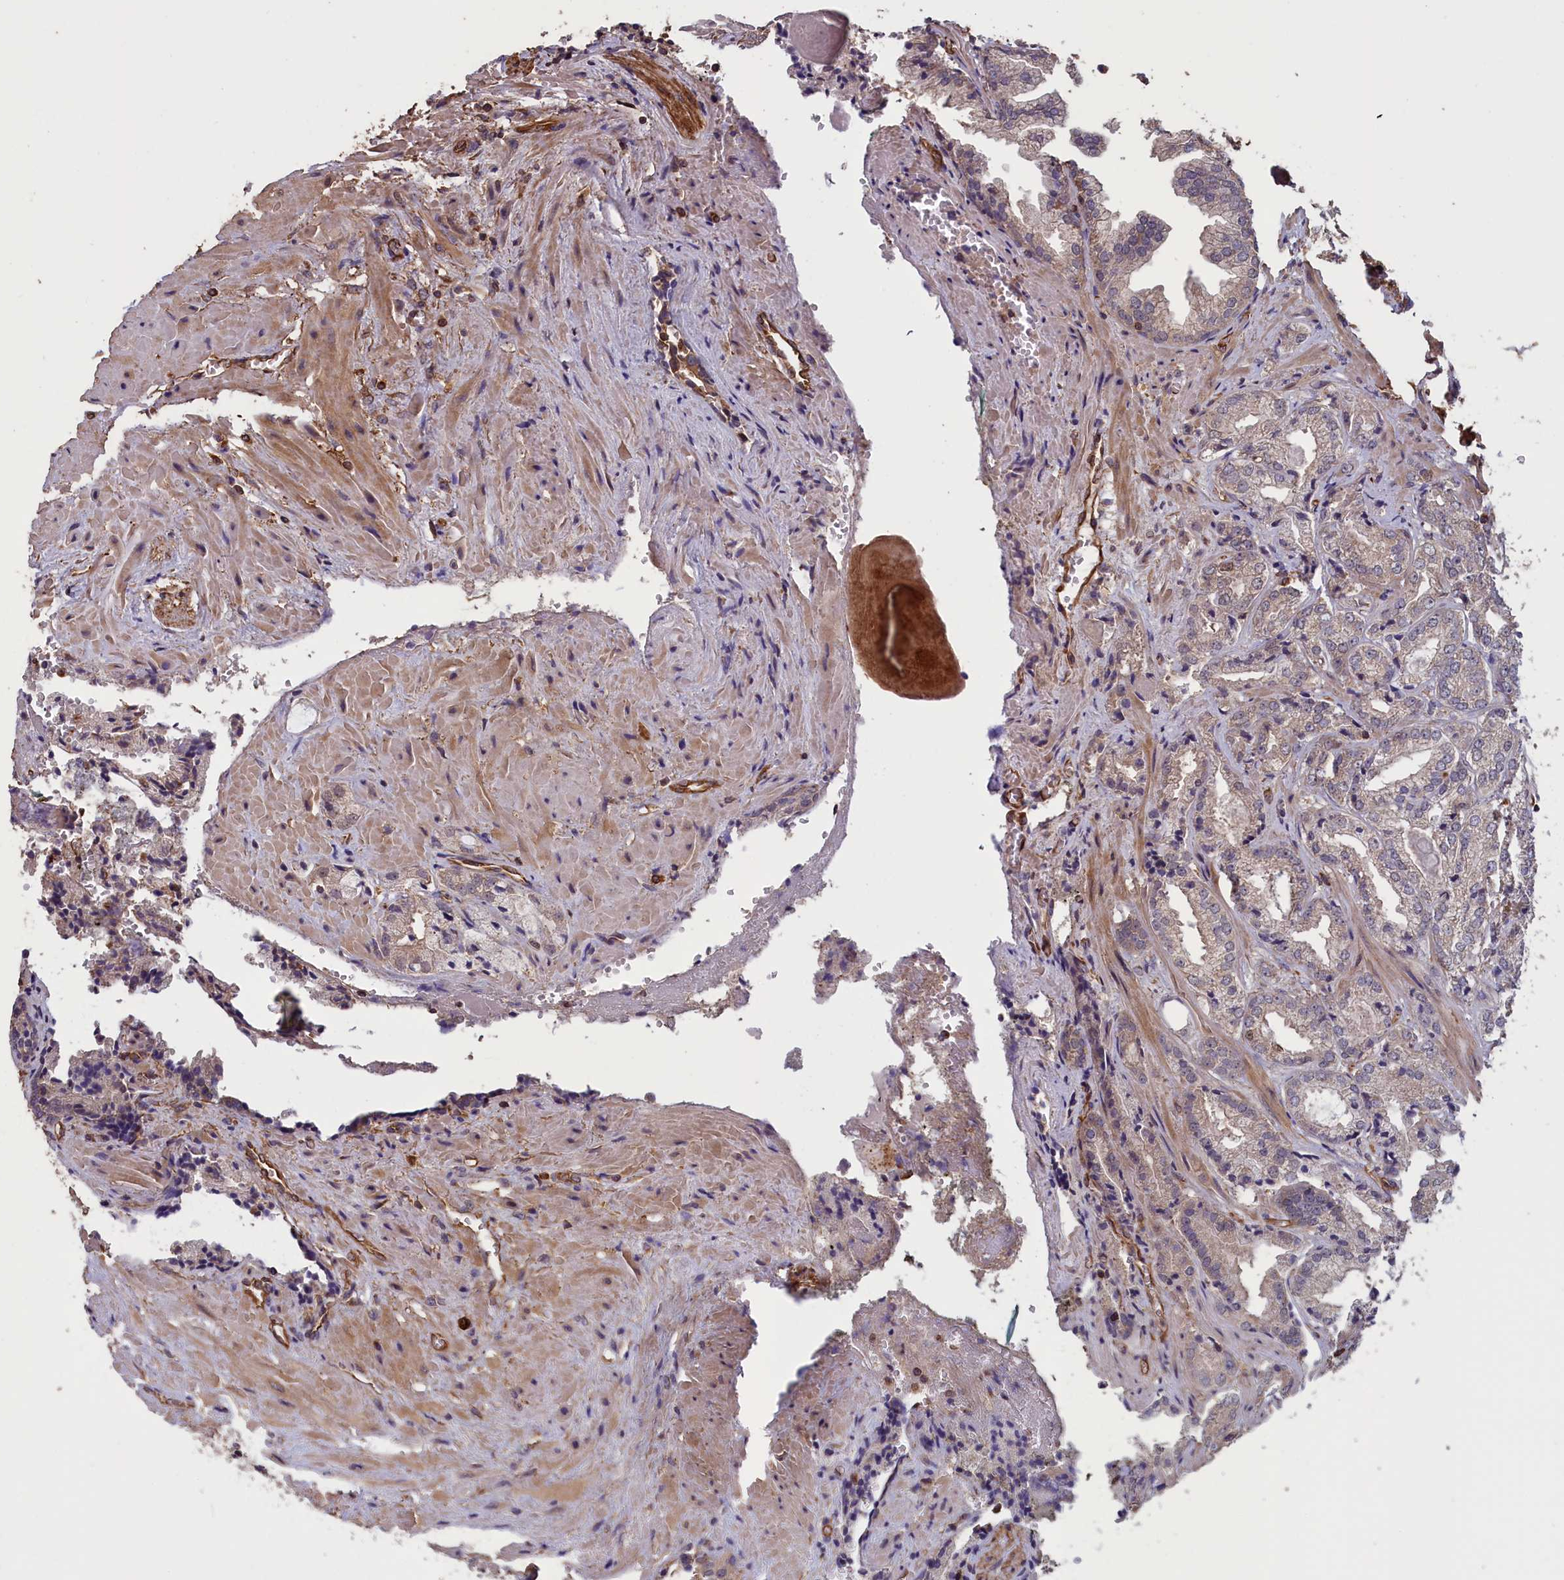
{"staining": {"intensity": "negative", "quantity": "none", "location": "none"}, "tissue": "prostate cancer", "cell_type": "Tumor cells", "image_type": "cancer", "snomed": [{"axis": "morphology", "description": "Adenocarcinoma, High grade"}, {"axis": "topography", "description": "Prostate"}], "caption": "IHC histopathology image of prostate cancer (high-grade adenocarcinoma) stained for a protein (brown), which demonstrates no staining in tumor cells.", "gene": "DAPK3", "patient": {"sex": "male", "age": 71}}